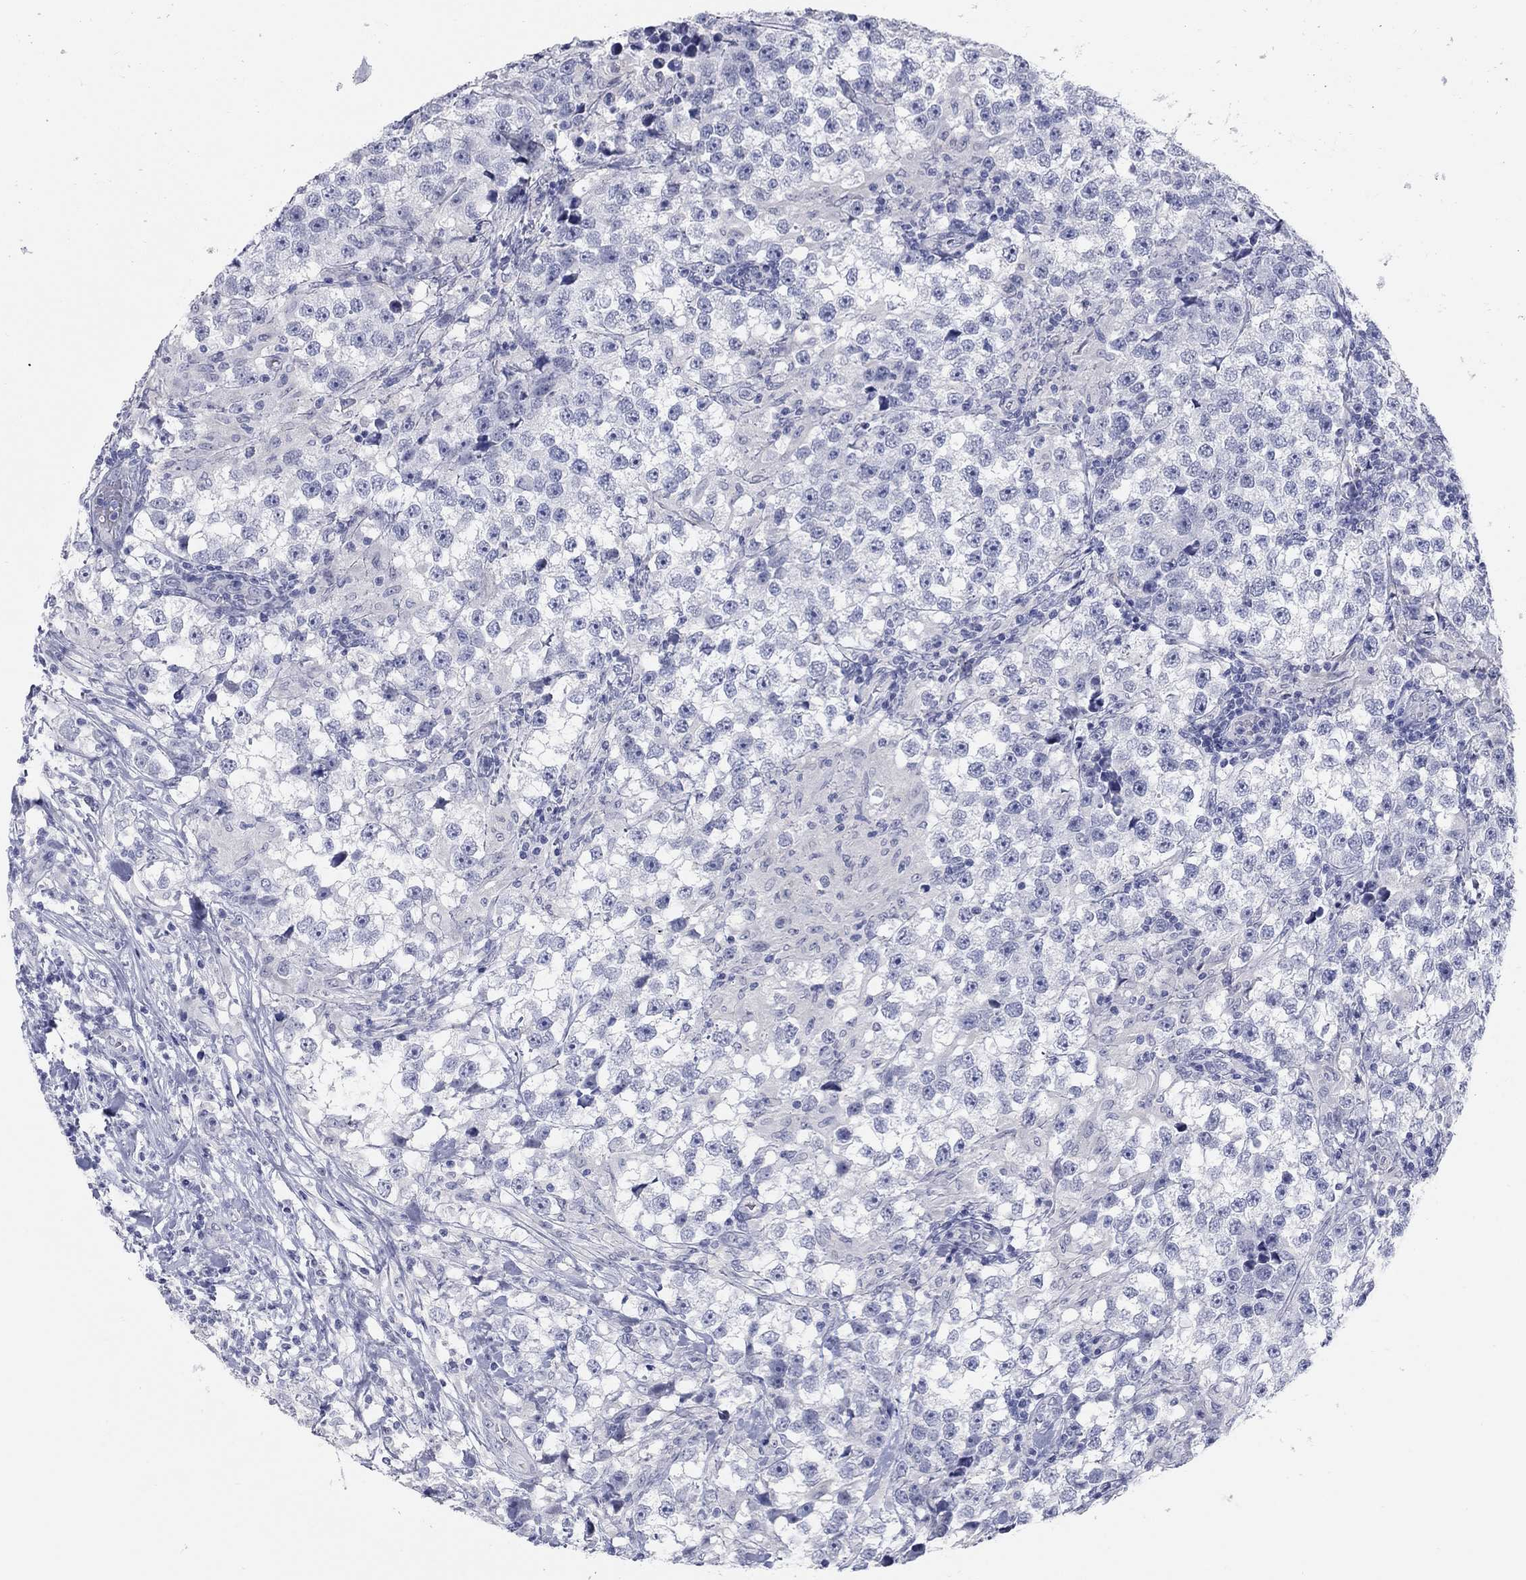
{"staining": {"intensity": "negative", "quantity": "none", "location": "none"}, "tissue": "testis cancer", "cell_type": "Tumor cells", "image_type": "cancer", "snomed": [{"axis": "morphology", "description": "Seminoma, NOS"}, {"axis": "topography", "description": "Testis"}], "caption": "Immunohistochemical staining of testis cancer (seminoma) exhibits no significant expression in tumor cells.", "gene": "ATP6V1G2", "patient": {"sex": "male", "age": 46}}